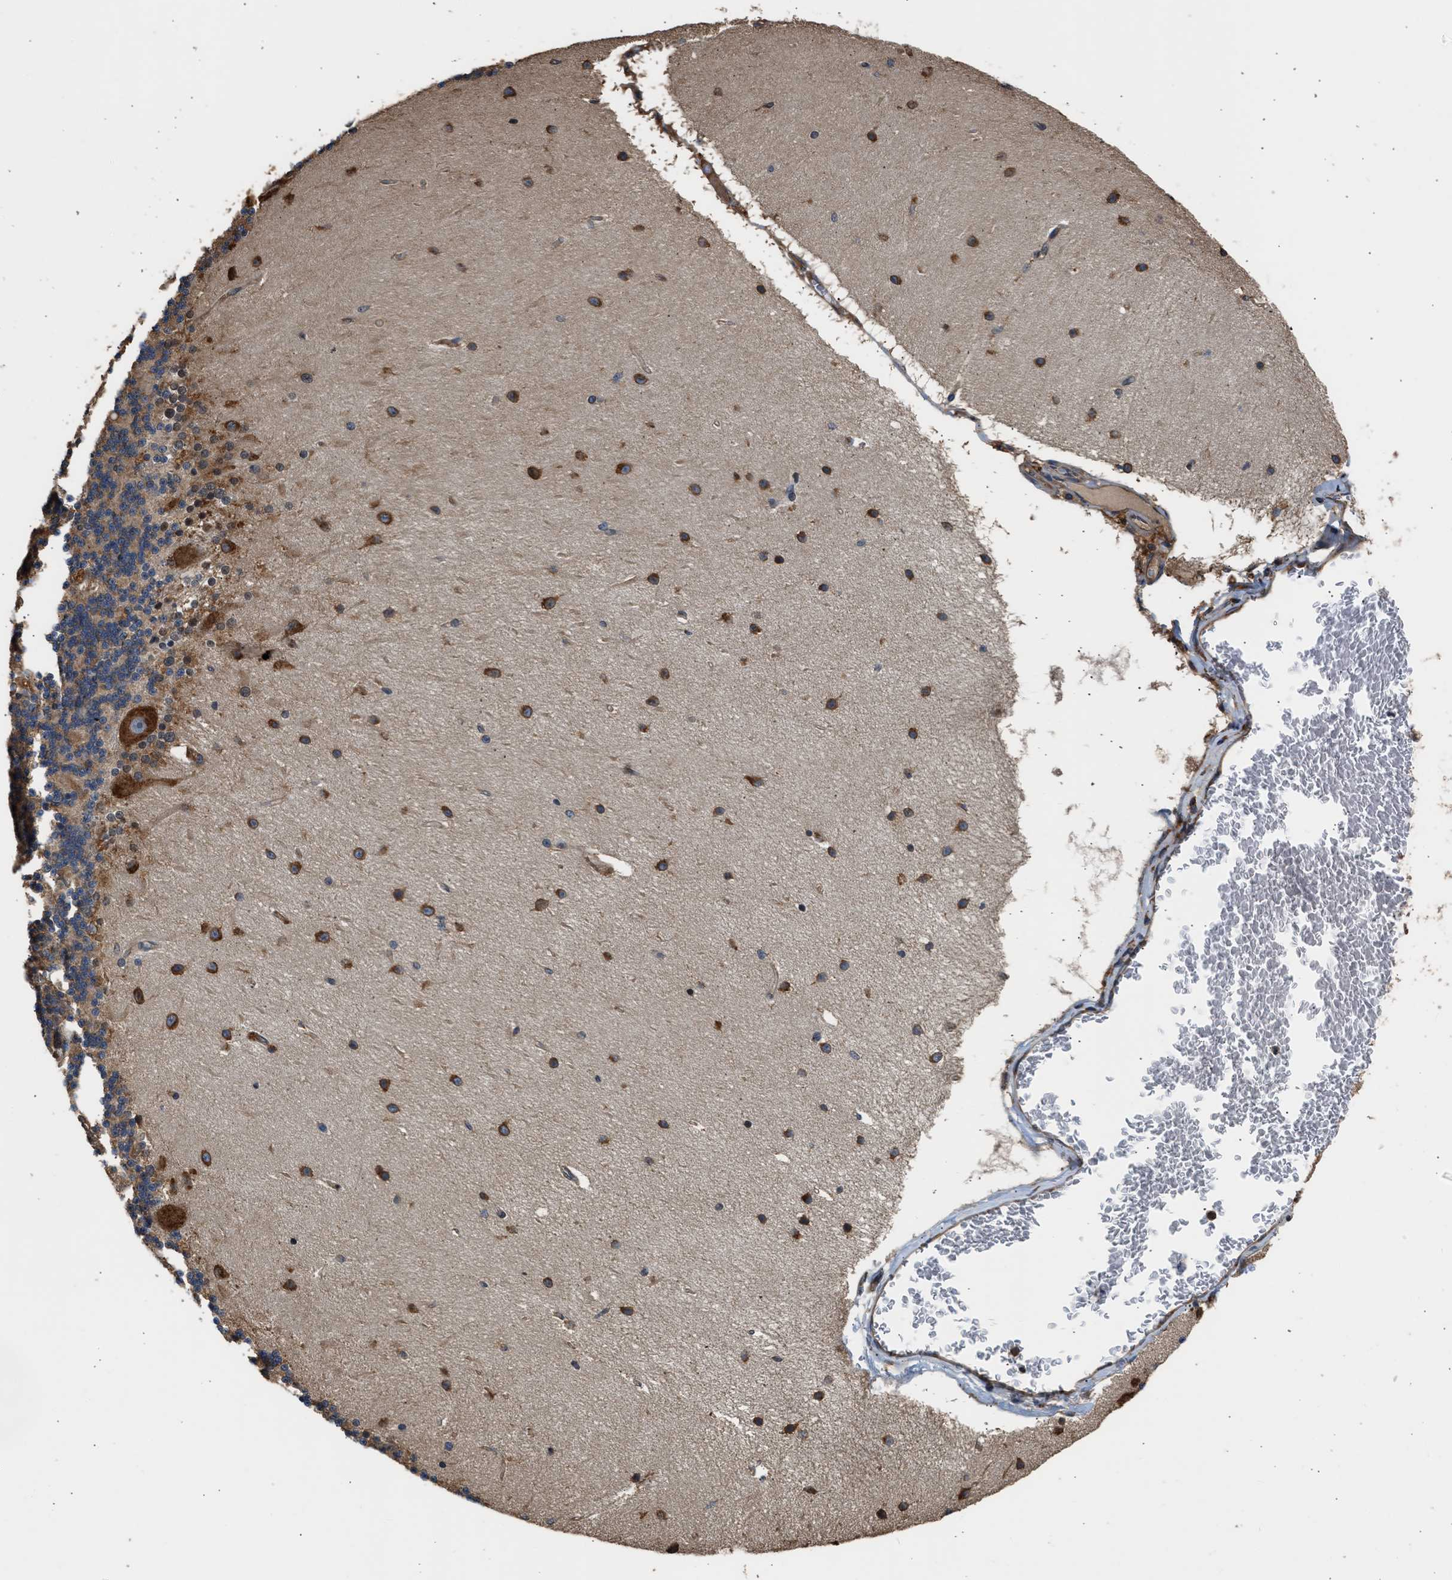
{"staining": {"intensity": "moderate", "quantity": ">75%", "location": "cytoplasmic/membranous"}, "tissue": "cerebellum", "cell_type": "Cells in granular layer", "image_type": "normal", "snomed": [{"axis": "morphology", "description": "Normal tissue, NOS"}, {"axis": "topography", "description": "Cerebellum"}], "caption": "Cerebellum stained for a protein reveals moderate cytoplasmic/membranous positivity in cells in granular layer.", "gene": "SLC36A4", "patient": {"sex": "female", "age": 54}}